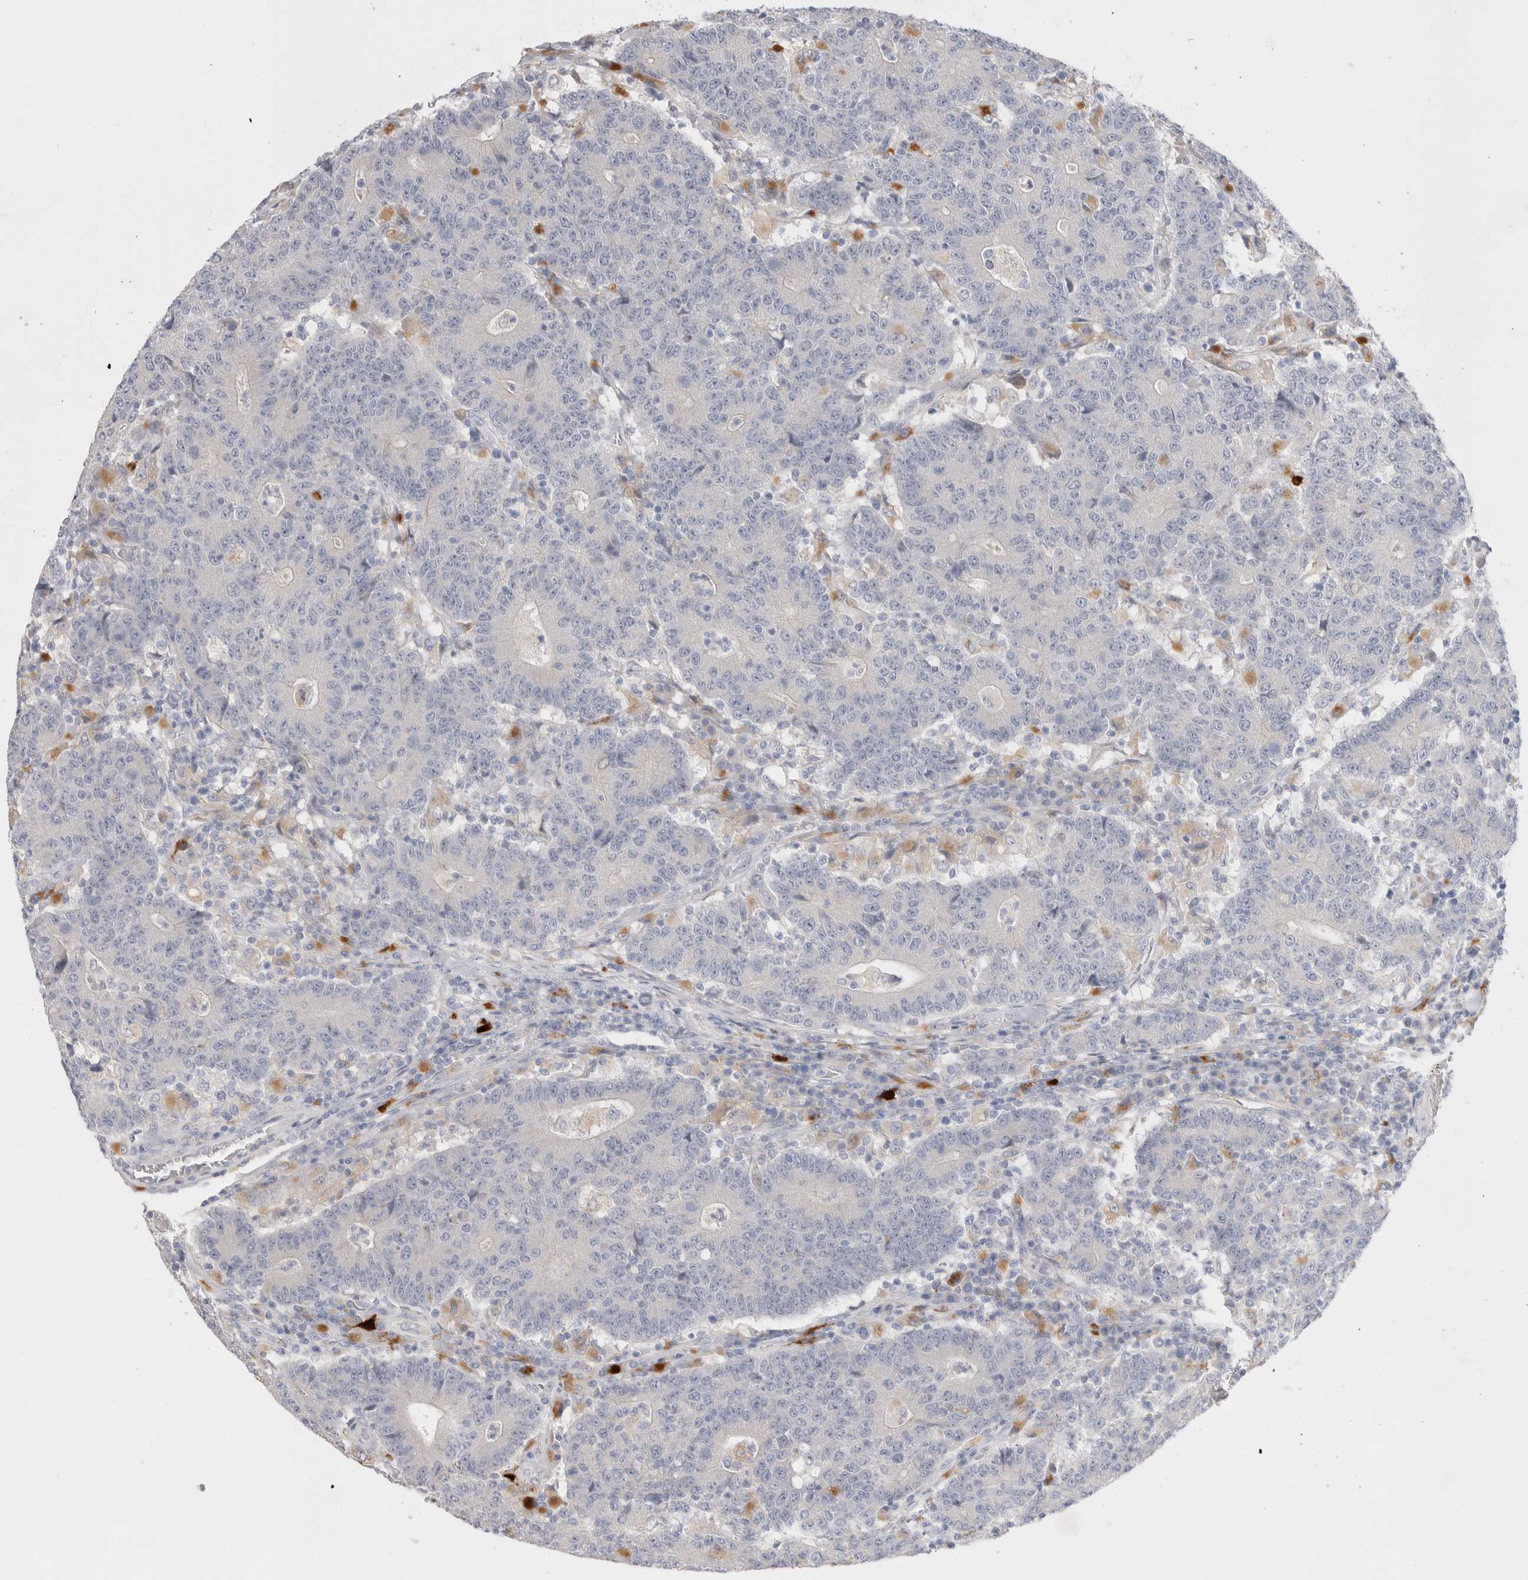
{"staining": {"intensity": "negative", "quantity": "none", "location": "none"}, "tissue": "colorectal cancer", "cell_type": "Tumor cells", "image_type": "cancer", "snomed": [{"axis": "morphology", "description": "Normal tissue, NOS"}, {"axis": "morphology", "description": "Adenocarcinoma, NOS"}, {"axis": "topography", "description": "Colon"}], "caption": "High magnification brightfield microscopy of colorectal adenocarcinoma stained with DAB (brown) and counterstained with hematoxylin (blue): tumor cells show no significant positivity.", "gene": "HPGDS", "patient": {"sex": "female", "age": 75}}